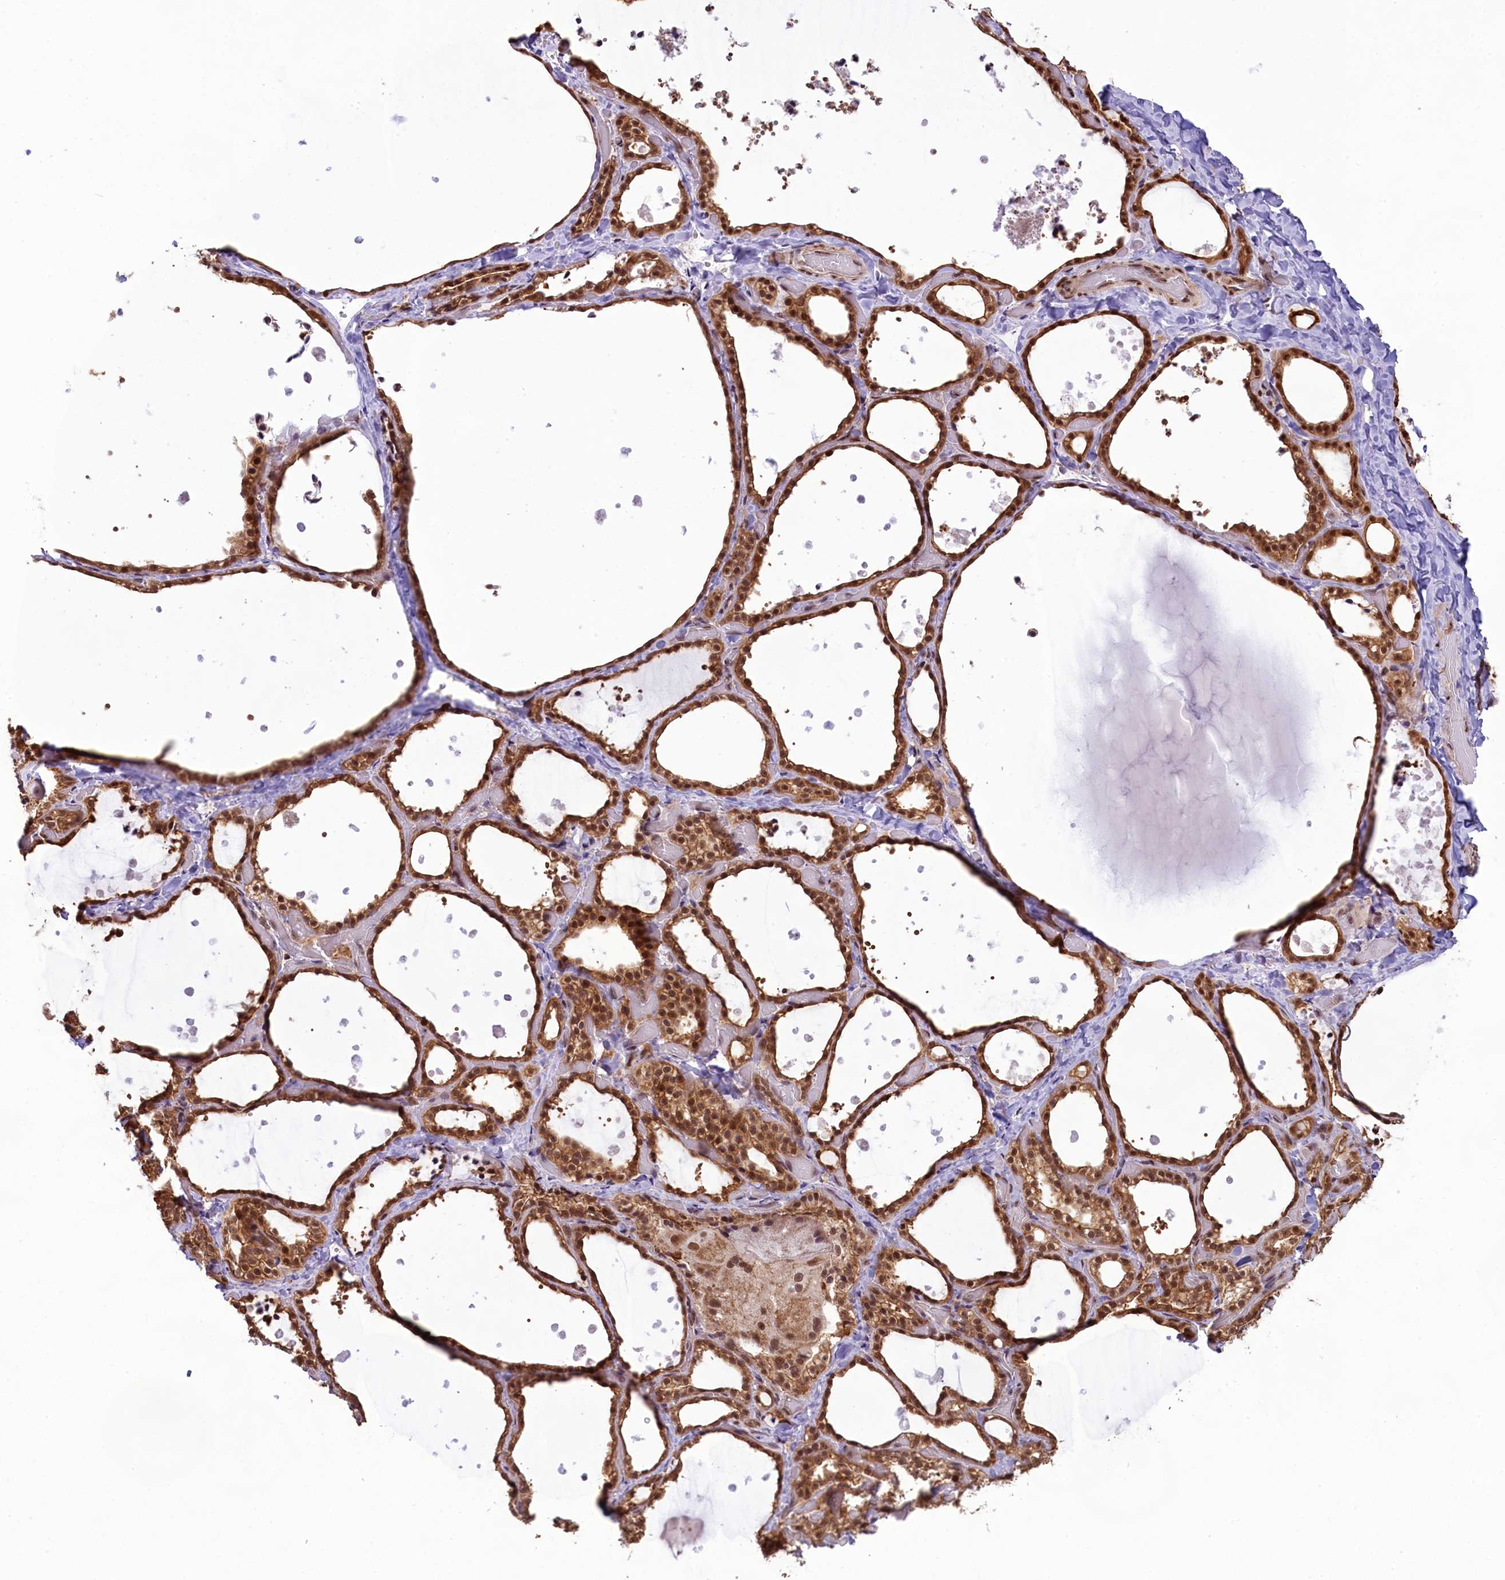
{"staining": {"intensity": "moderate", "quantity": ">75%", "location": "cytoplasmic/membranous,nuclear"}, "tissue": "thyroid gland", "cell_type": "Glandular cells", "image_type": "normal", "snomed": [{"axis": "morphology", "description": "Normal tissue, NOS"}, {"axis": "topography", "description": "Thyroid gland"}], "caption": "Benign thyroid gland demonstrates moderate cytoplasmic/membranous,nuclear staining in about >75% of glandular cells, visualized by immunohistochemistry. The protein of interest is stained brown, and the nuclei are stained in blue (DAB (3,3'-diaminobenzidine) IHC with brightfield microscopy, high magnification).", "gene": "CARD8", "patient": {"sex": "female", "age": 44}}